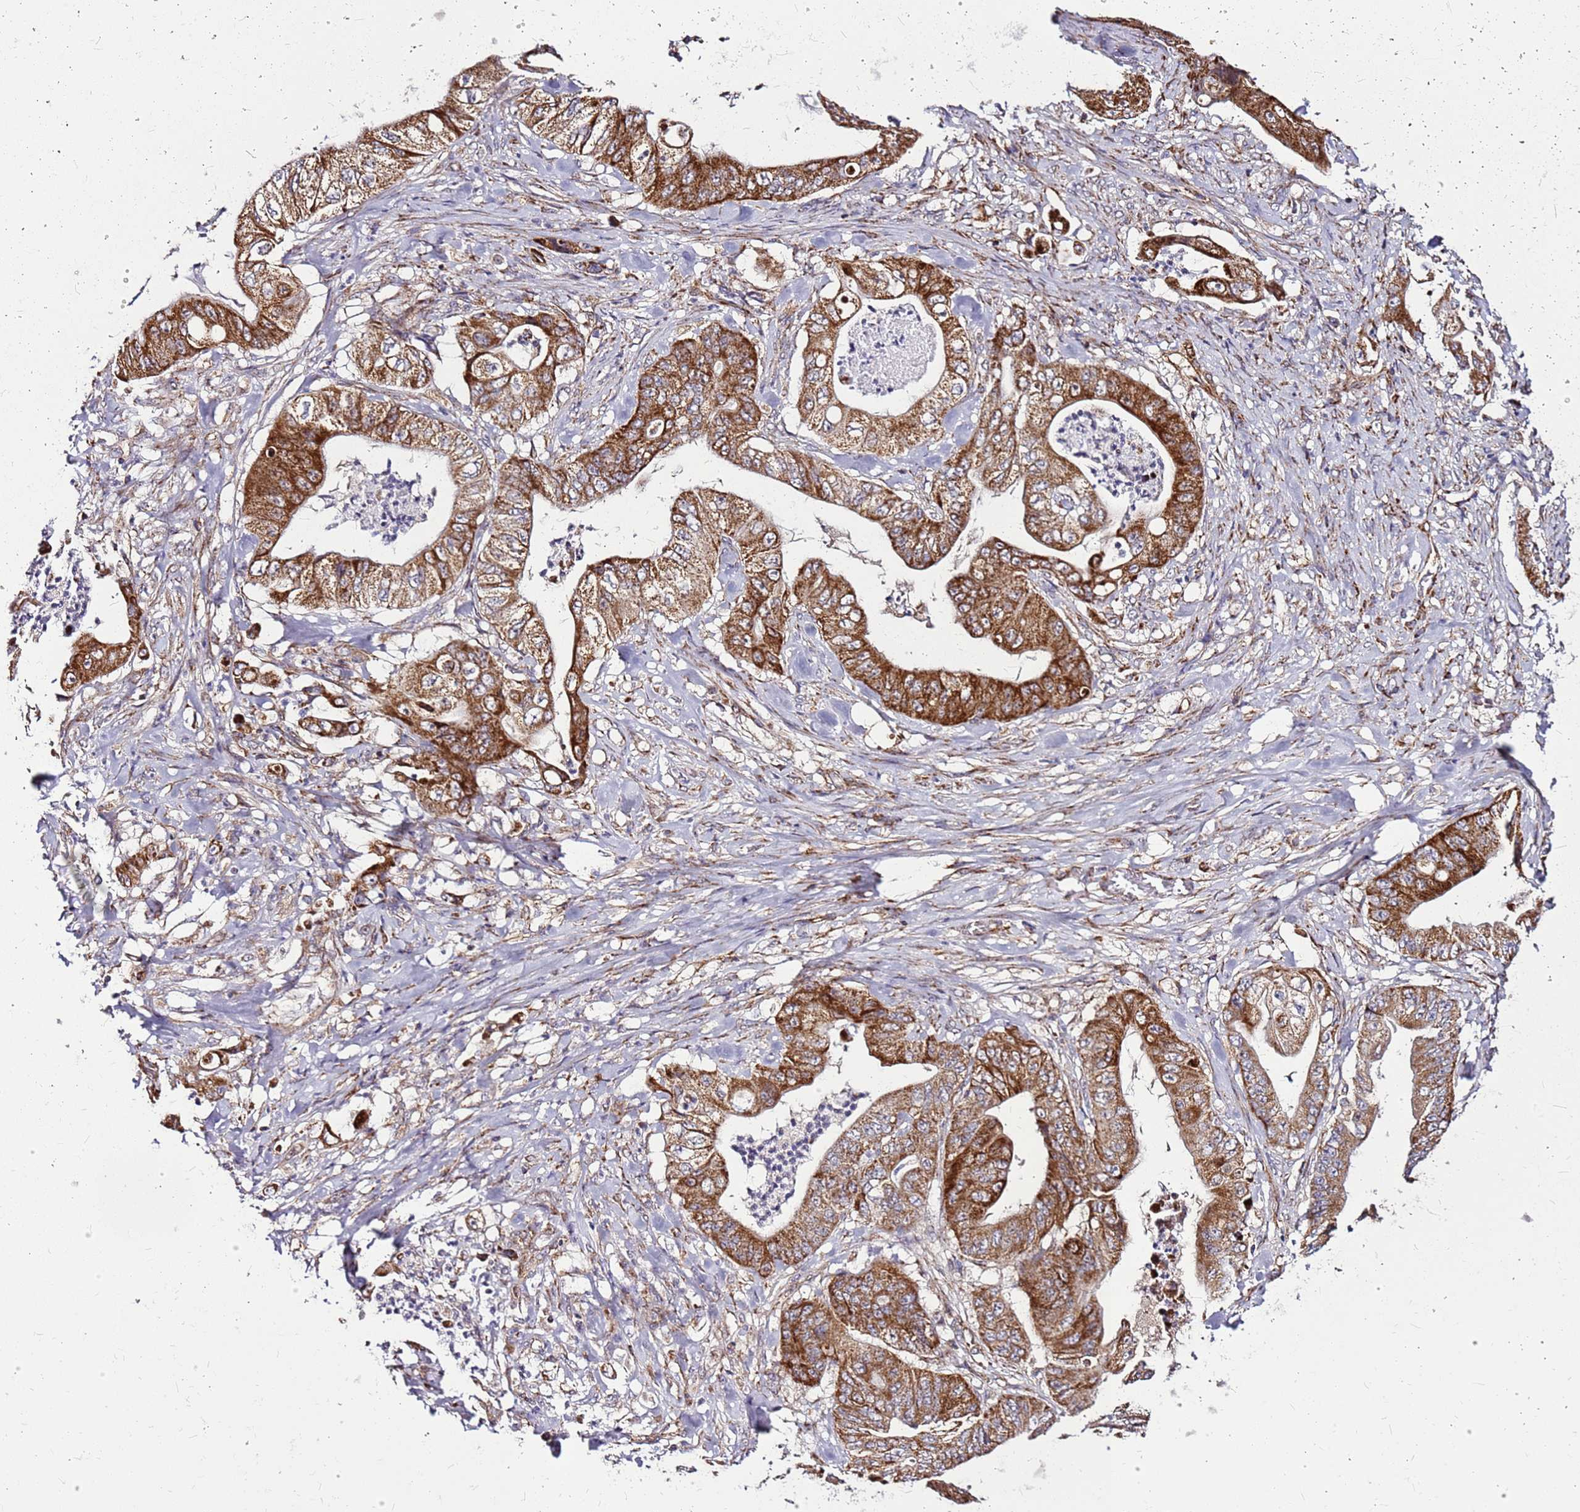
{"staining": {"intensity": "strong", "quantity": ">75%", "location": "cytoplasmic/membranous"}, "tissue": "stomach cancer", "cell_type": "Tumor cells", "image_type": "cancer", "snomed": [{"axis": "morphology", "description": "Adenocarcinoma, NOS"}, {"axis": "topography", "description": "Stomach"}], "caption": "Immunohistochemistry (DAB (3,3'-diaminobenzidine)) staining of human adenocarcinoma (stomach) shows strong cytoplasmic/membranous protein expression in approximately >75% of tumor cells. The staining was performed using DAB, with brown indicating positive protein expression. Nuclei are stained blue with hematoxylin.", "gene": "OR51T1", "patient": {"sex": "female", "age": 73}}